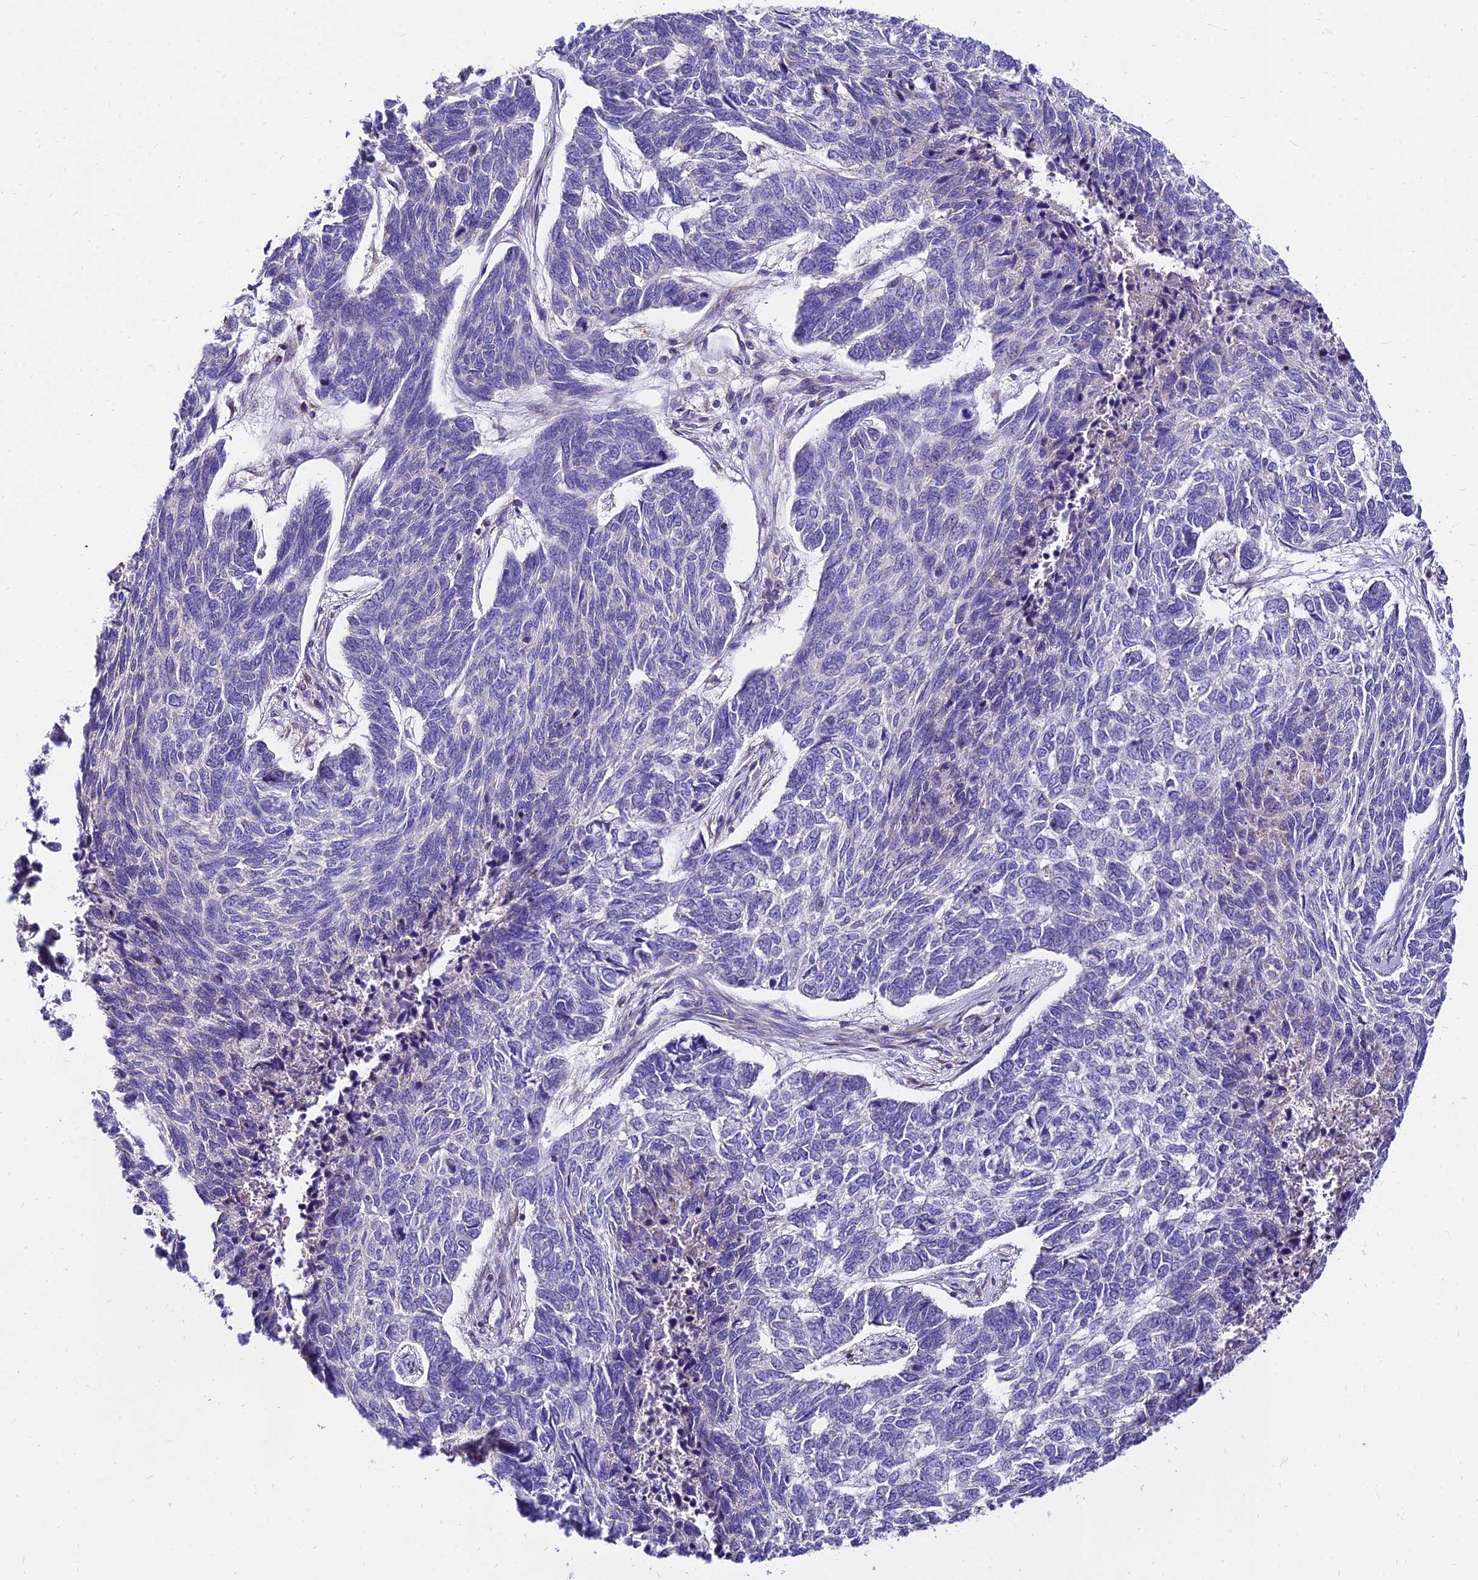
{"staining": {"intensity": "negative", "quantity": "none", "location": "none"}, "tissue": "skin cancer", "cell_type": "Tumor cells", "image_type": "cancer", "snomed": [{"axis": "morphology", "description": "Basal cell carcinoma"}, {"axis": "topography", "description": "Skin"}], "caption": "High magnification brightfield microscopy of skin cancer stained with DAB (brown) and counterstained with hematoxylin (blue): tumor cells show no significant positivity.", "gene": "C6orf132", "patient": {"sex": "female", "age": 65}}